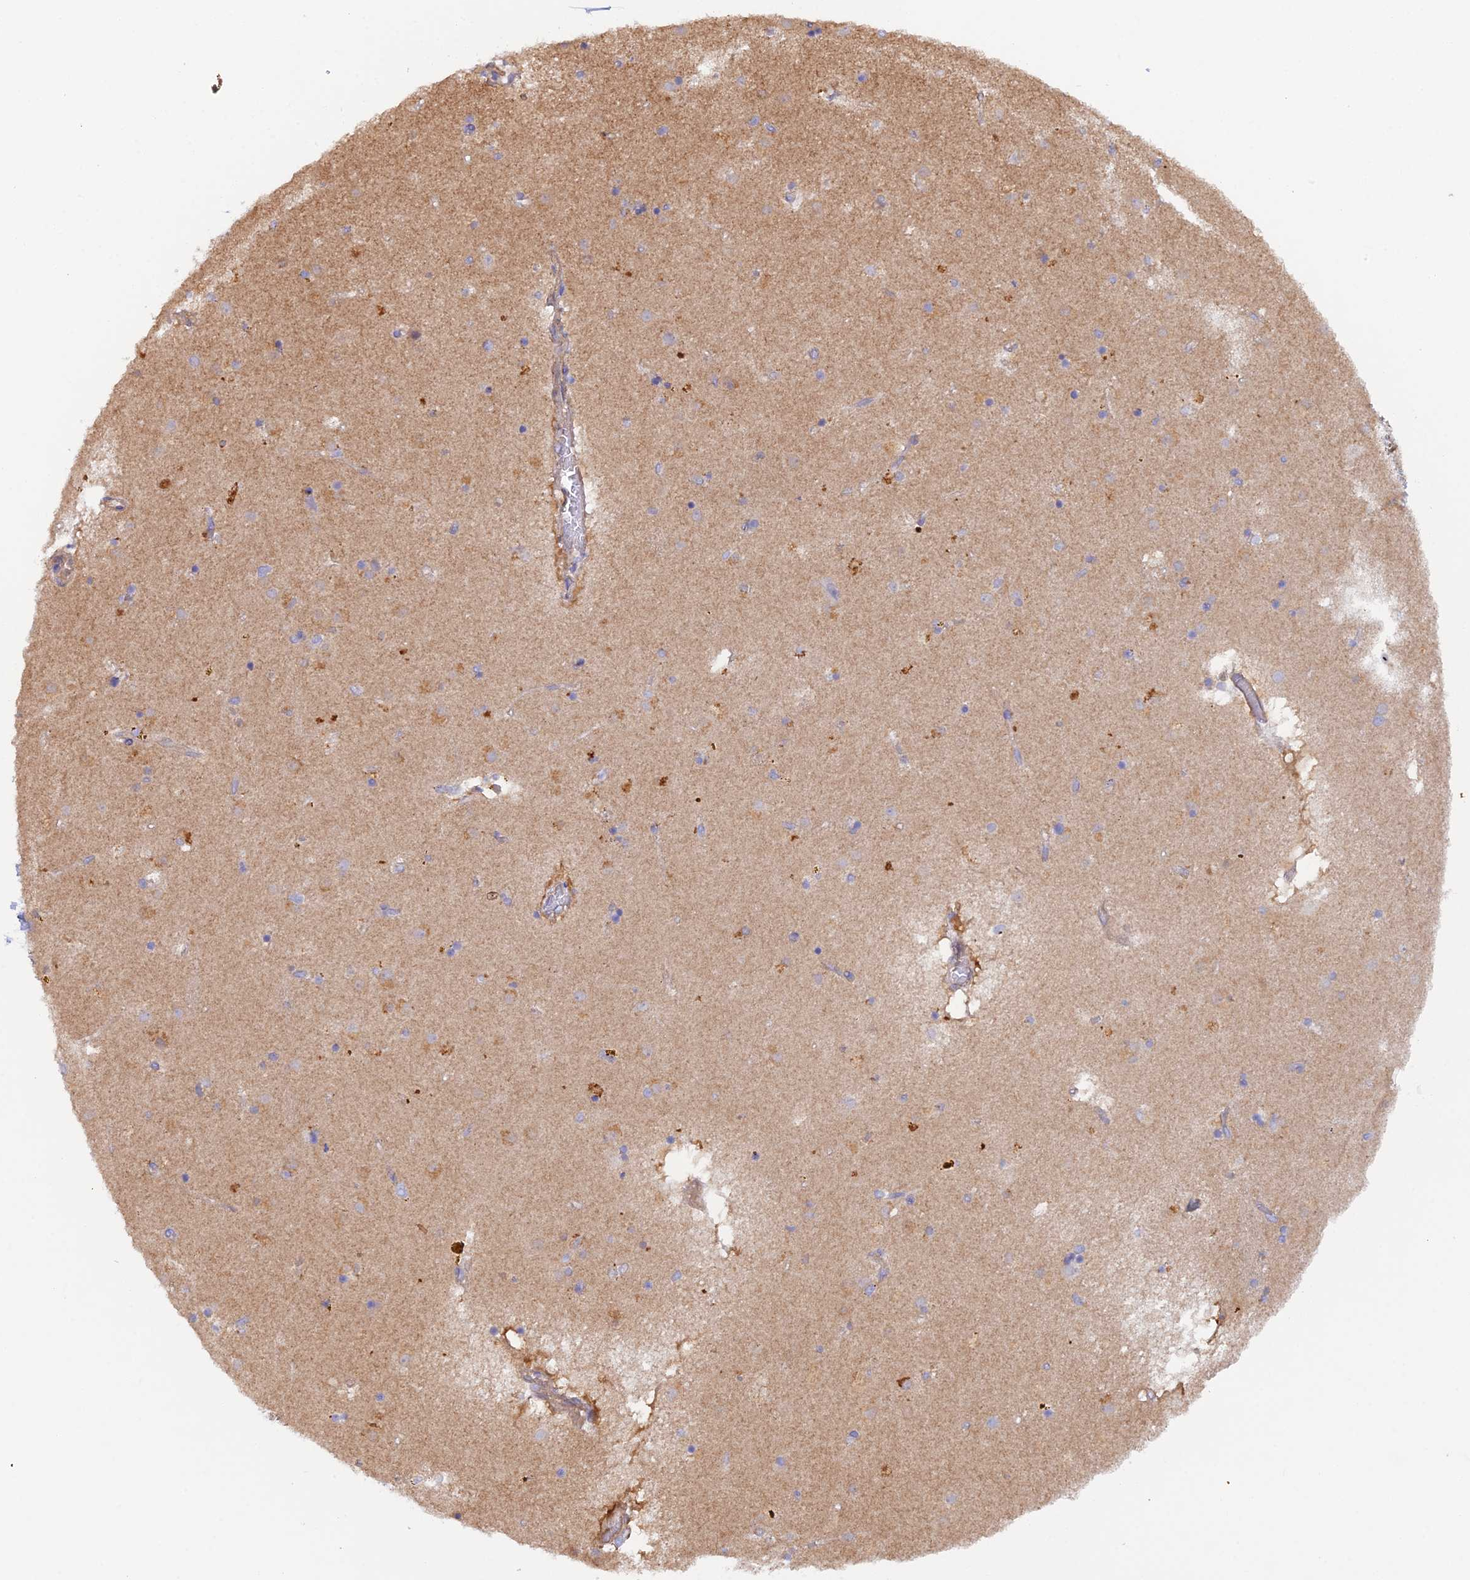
{"staining": {"intensity": "negative", "quantity": "none", "location": "none"}, "tissue": "caudate", "cell_type": "Glial cells", "image_type": "normal", "snomed": [{"axis": "morphology", "description": "Normal tissue, NOS"}, {"axis": "topography", "description": "Lateral ventricle wall"}], "caption": "Caudate was stained to show a protein in brown. There is no significant expression in glial cells. (DAB IHC visualized using brightfield microscopy, high magnification).", "gene": "FZR1", "patient": {"sex": "male", "age": 70}}